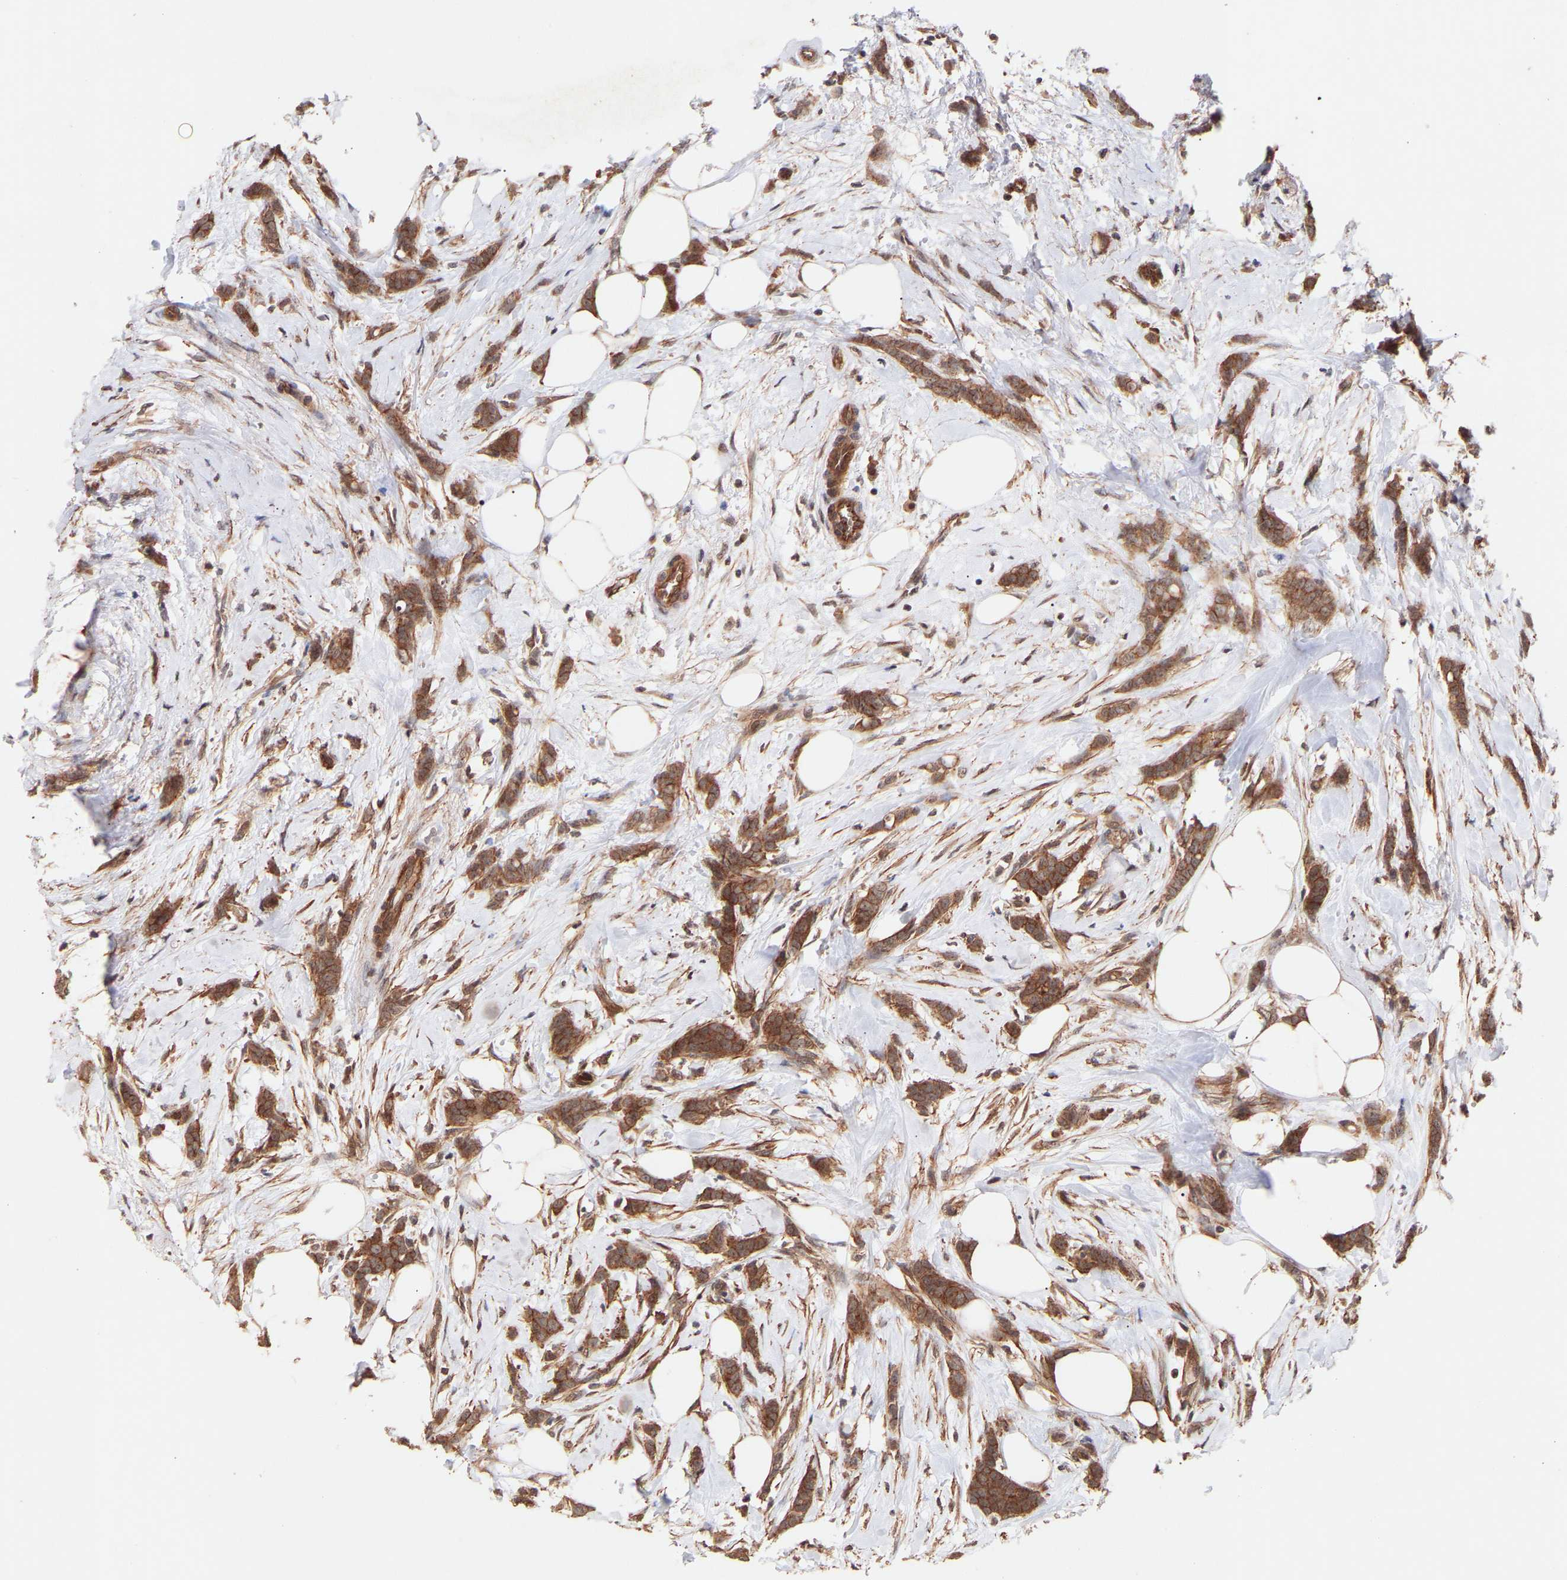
{"staining": {"intensity": "strong", "quantity": ">75%", "location": "cytoplasmic/membranous"}, "tissue": "breast cancer", "cell_type": "Tumor cells", "image_type": "cancer", "snomed": [{"axis": "morphology", "description": "Lobular carcinoma, in situ"}, {"axis": "morphology", "description": "Lobular carcinoma"}, {"axis": "topography", "description": "Breast"}], "caption": "The image shows a brown stain indicating the presence of a protein in the cytoplasmic/membranous of tumor cells in breast lobular carcinoma in situ.", "gene": "PDLIM5", "patient": {"sex": "female", "age": 41}}